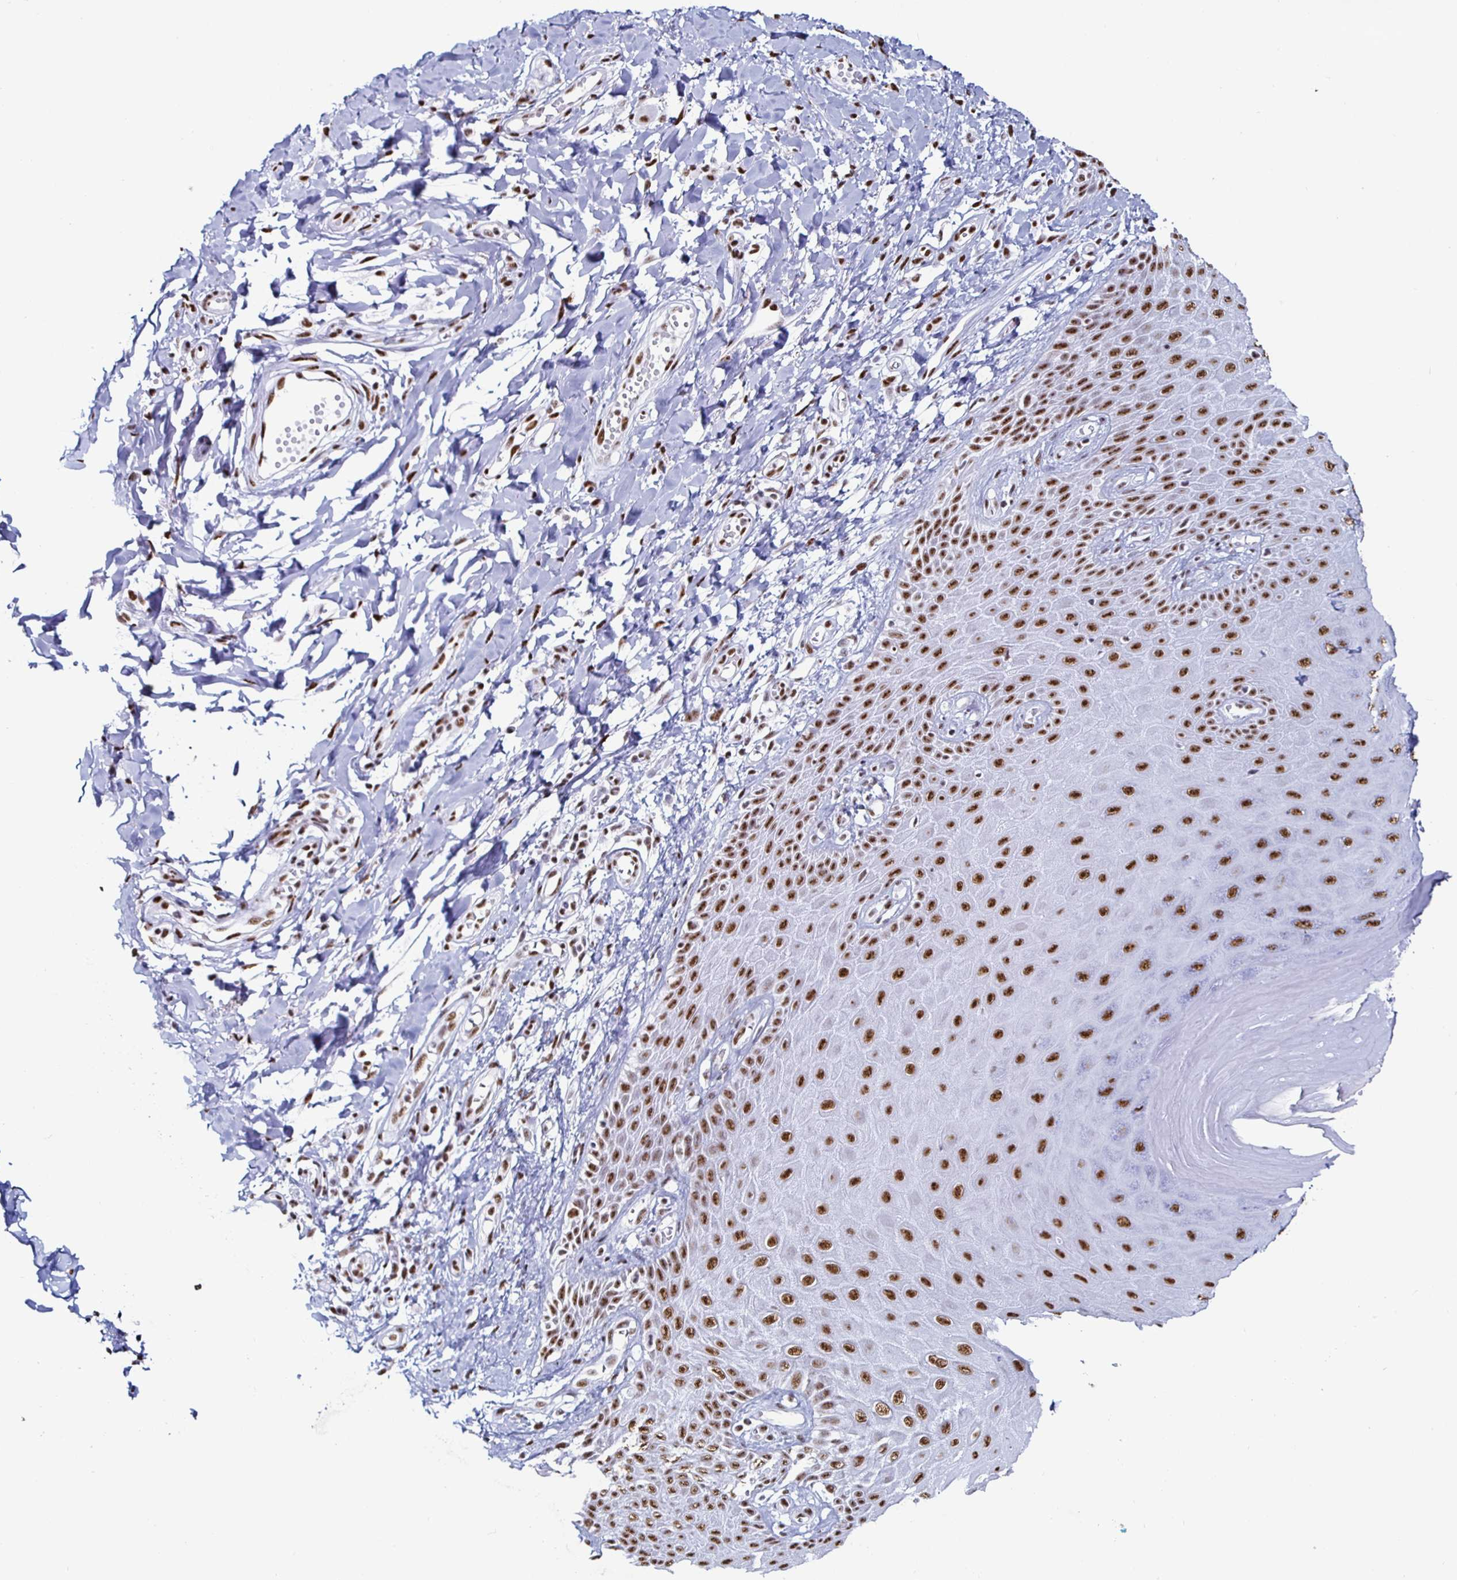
{"staining": {"intensity": "strong", "quantity": ">75%", "location": "nuclear"}, "tissue": "skin", "cell_type": "Epidermal cells", "image_type": "normal", "snomed": [{"axis": "morphology", "description": "Normal tissue, NOS"}, {"axis": "topography", "description": "Anal"}, {"axis": "topography", "description": "Peripheral nerve tissue"}], "caption": "Immunohistochemistry (IHC) image of unremarkable skin: skin stained using immunohistochemistry (IHC) shows high levels of strong protein expression localized specifically in the nuclear of epidermal cells, appearing as a nuclear brown color.", "gene": "DDX39B", "patient": {"sex": "male", "age": 78}}